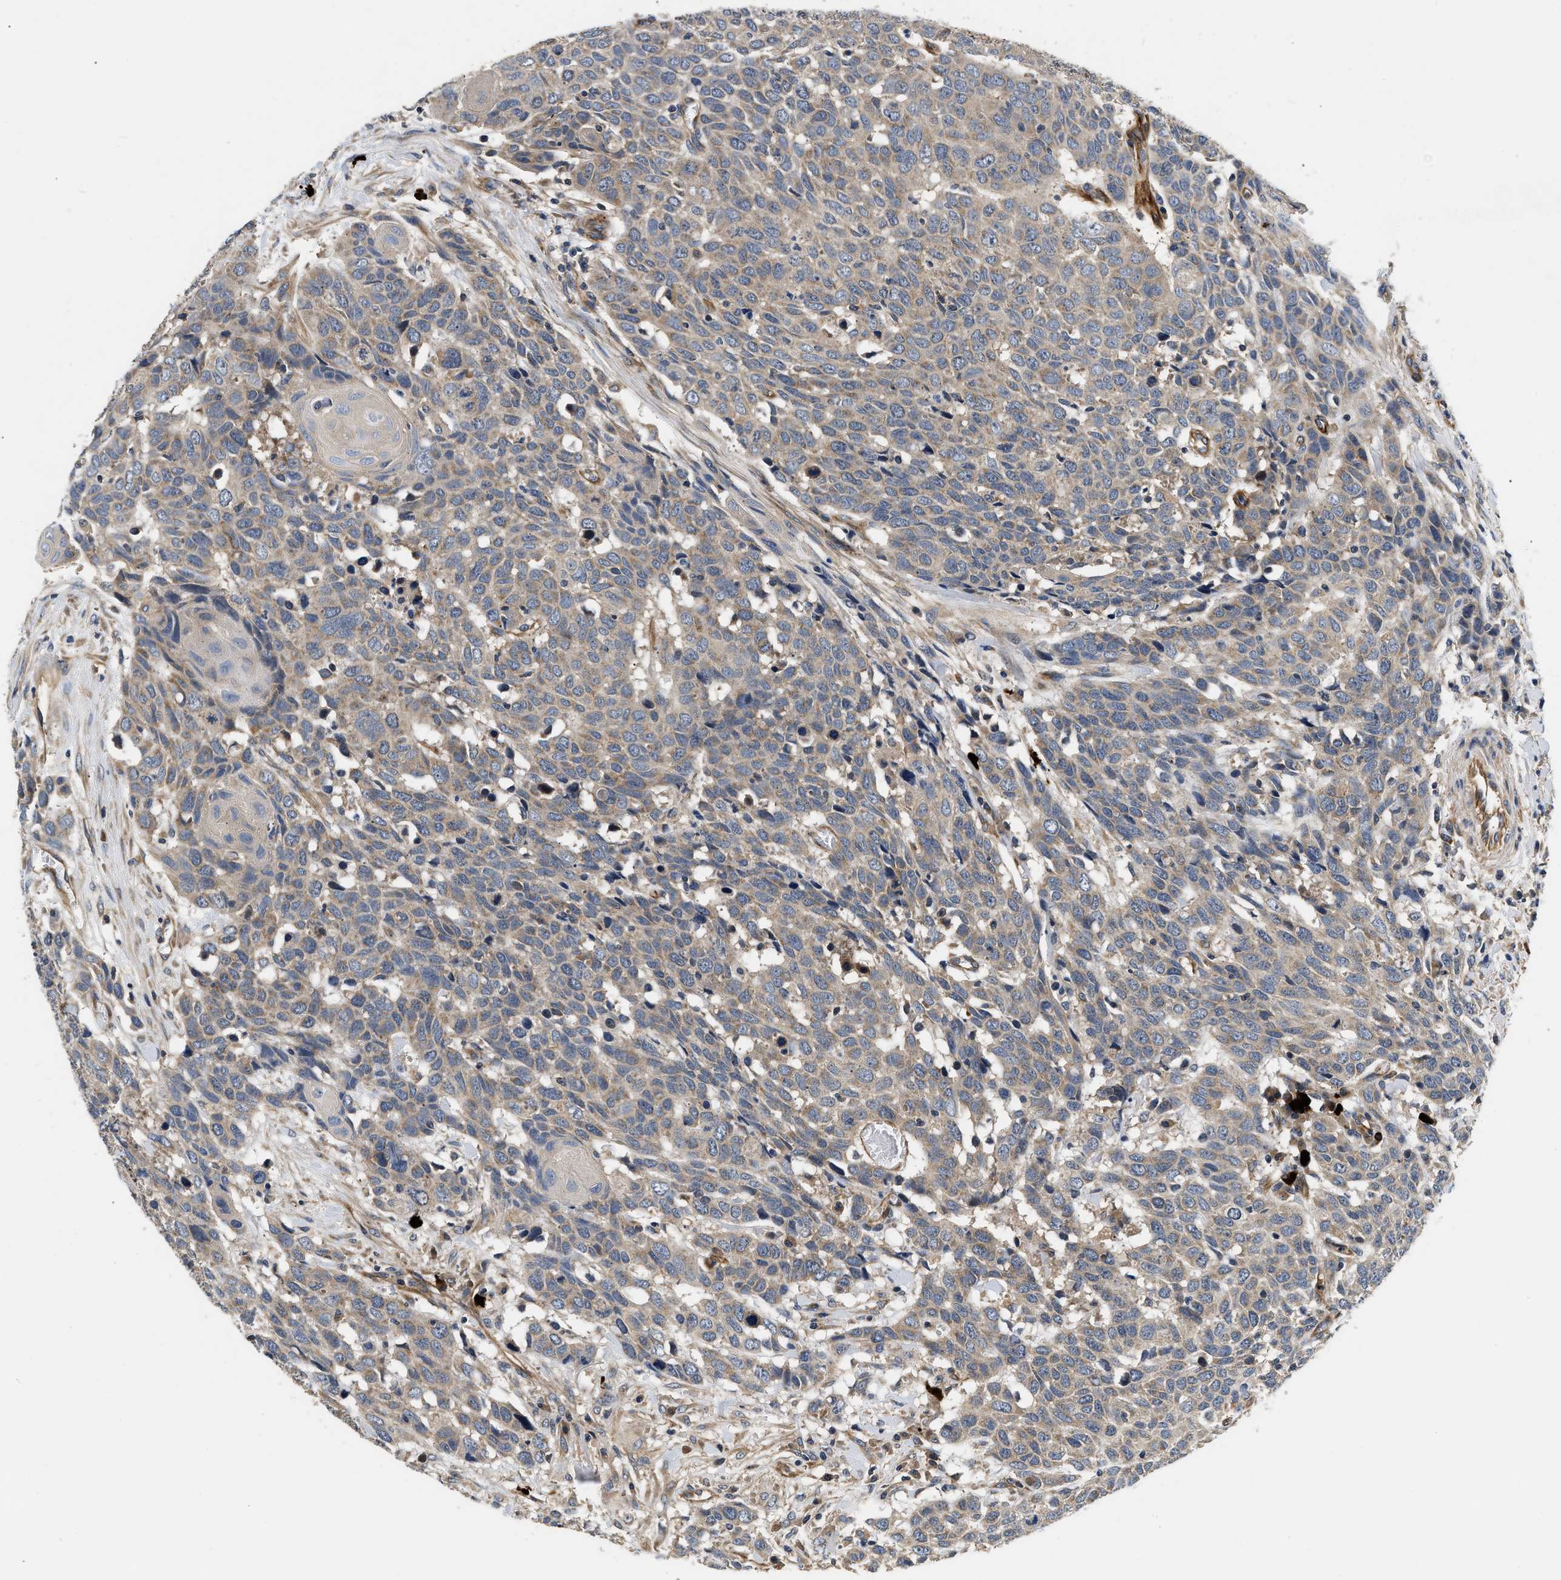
{"staining": {"intensity": "weak", "quantity": ">75%", "location": "cytoplasmic/membranous"}, "tissue": "head and neck cancer", "cell_type": "Tumor cells", "image_type": "cancer", "snomed": [{"axis": "morphology", "description": "Squamous cell carcinoma, NOS"}, {"axis": "topography", "description": "Head-Neck"}], "caption": "IHC photomicrograph of neoplastic tissue: head and neck cancer (squamous cell carcinoma) stained using IHC shows low levels of weak protein expression localized specifically in the cytoplasmic/membranous of tumor cells, appearing as a cytoplasmic/membranous brown color.", "gene": "NME6", "patient": {"sex": "male", "age": 66}}